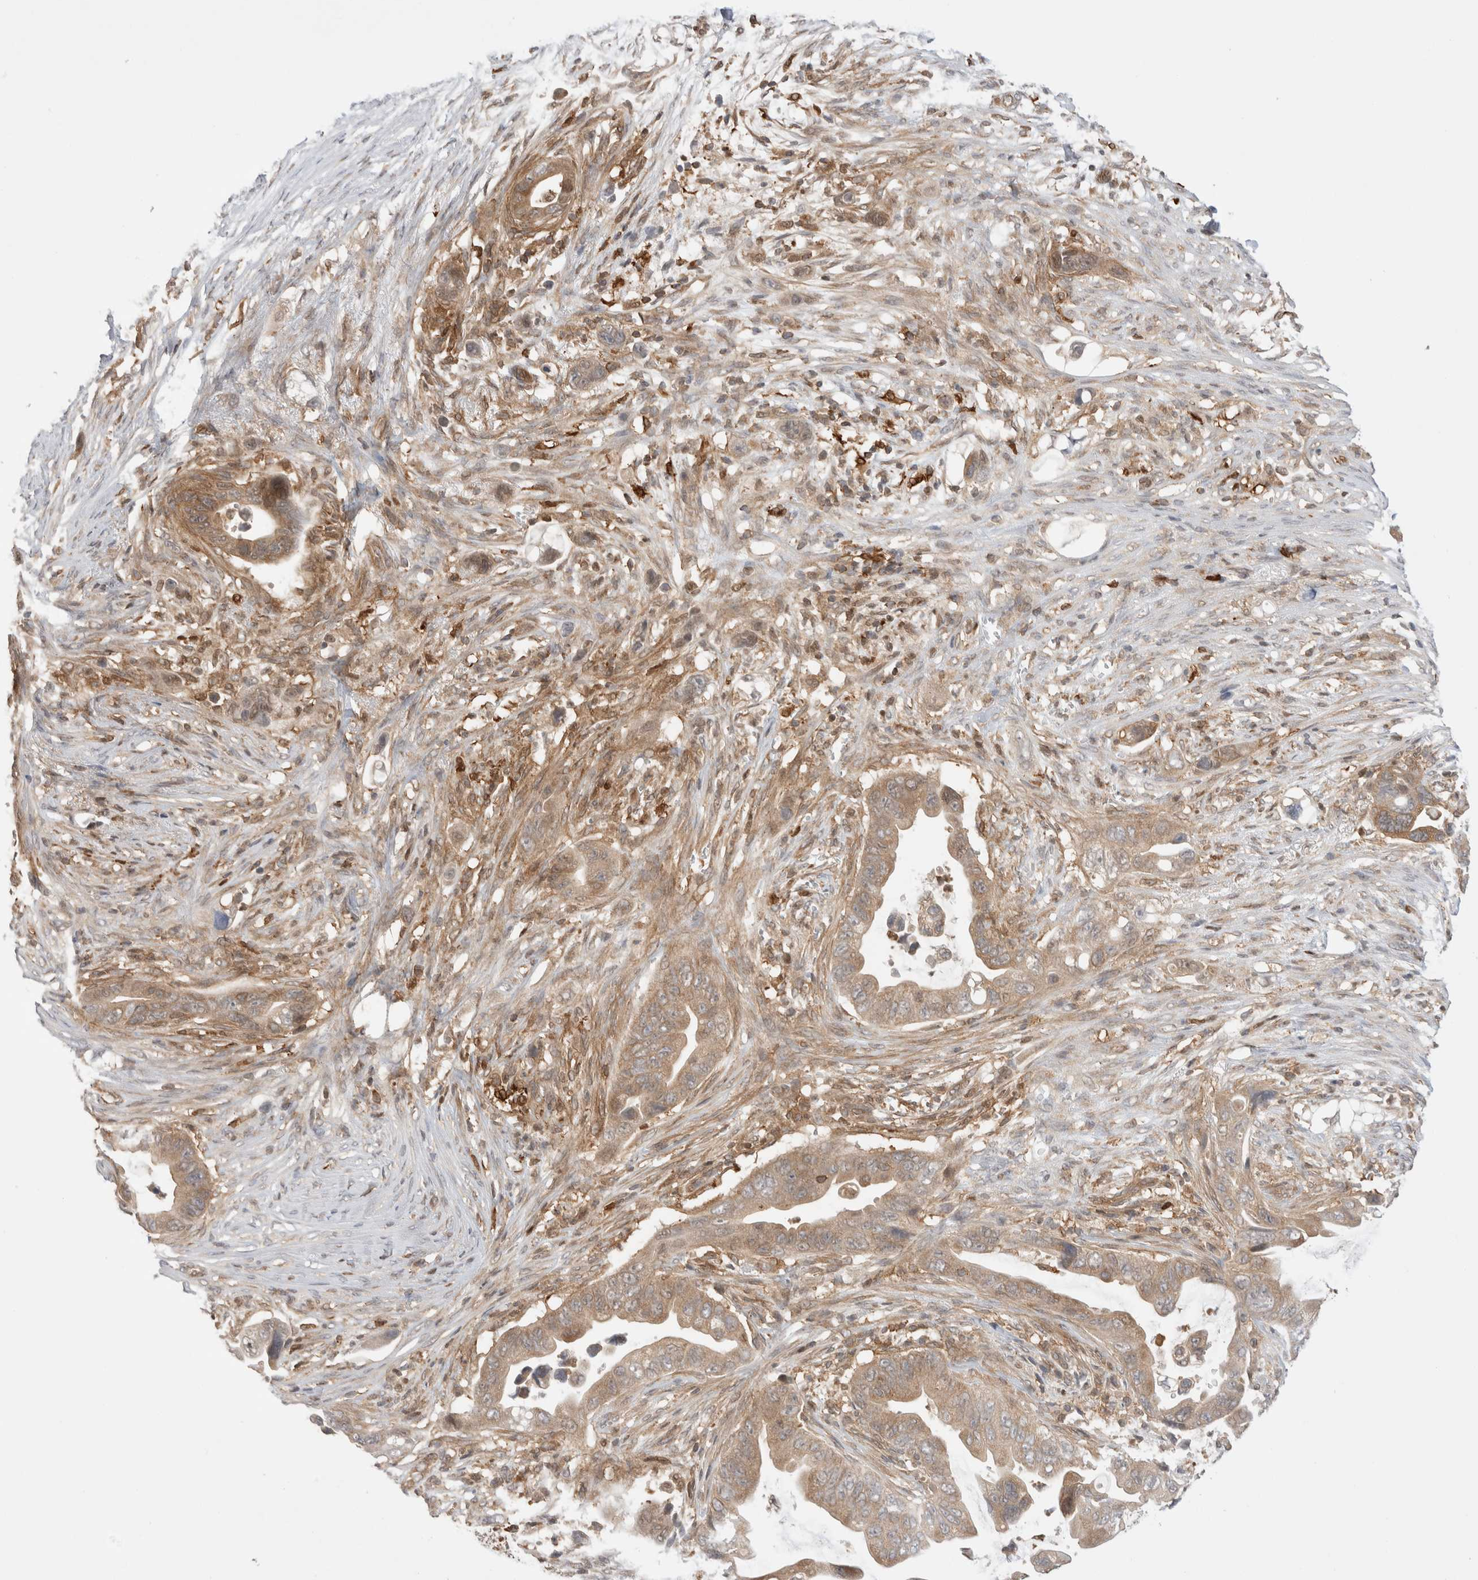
{"staining": {"intensity": "moderate", "quantity": ">75%", "location": "cytoplasmic/membranous"}, "tissue": "pancreatic cancer", "cell_type": "Tumor cells", "image_type": "cancer", "snomed": [{"axis": "morphology", "description": "Adenocarcinoma, NOS"}, {"axis": "topography", "description": "Pancreas"}], "caption": "Pancreatic adenocarcinoma stained with DAB immunohistochemistry (IHC) demonstrates medium levels of moderate cytoplasmic/membranous expression in about >75% of tumor cells. The staining is performed using DAB brown chromogen to label protein expression. The nuclei are counter-stained blue using hematoxylin.", "gene": "NFKB1", "patient": {"sex": "female", "age": 72}}